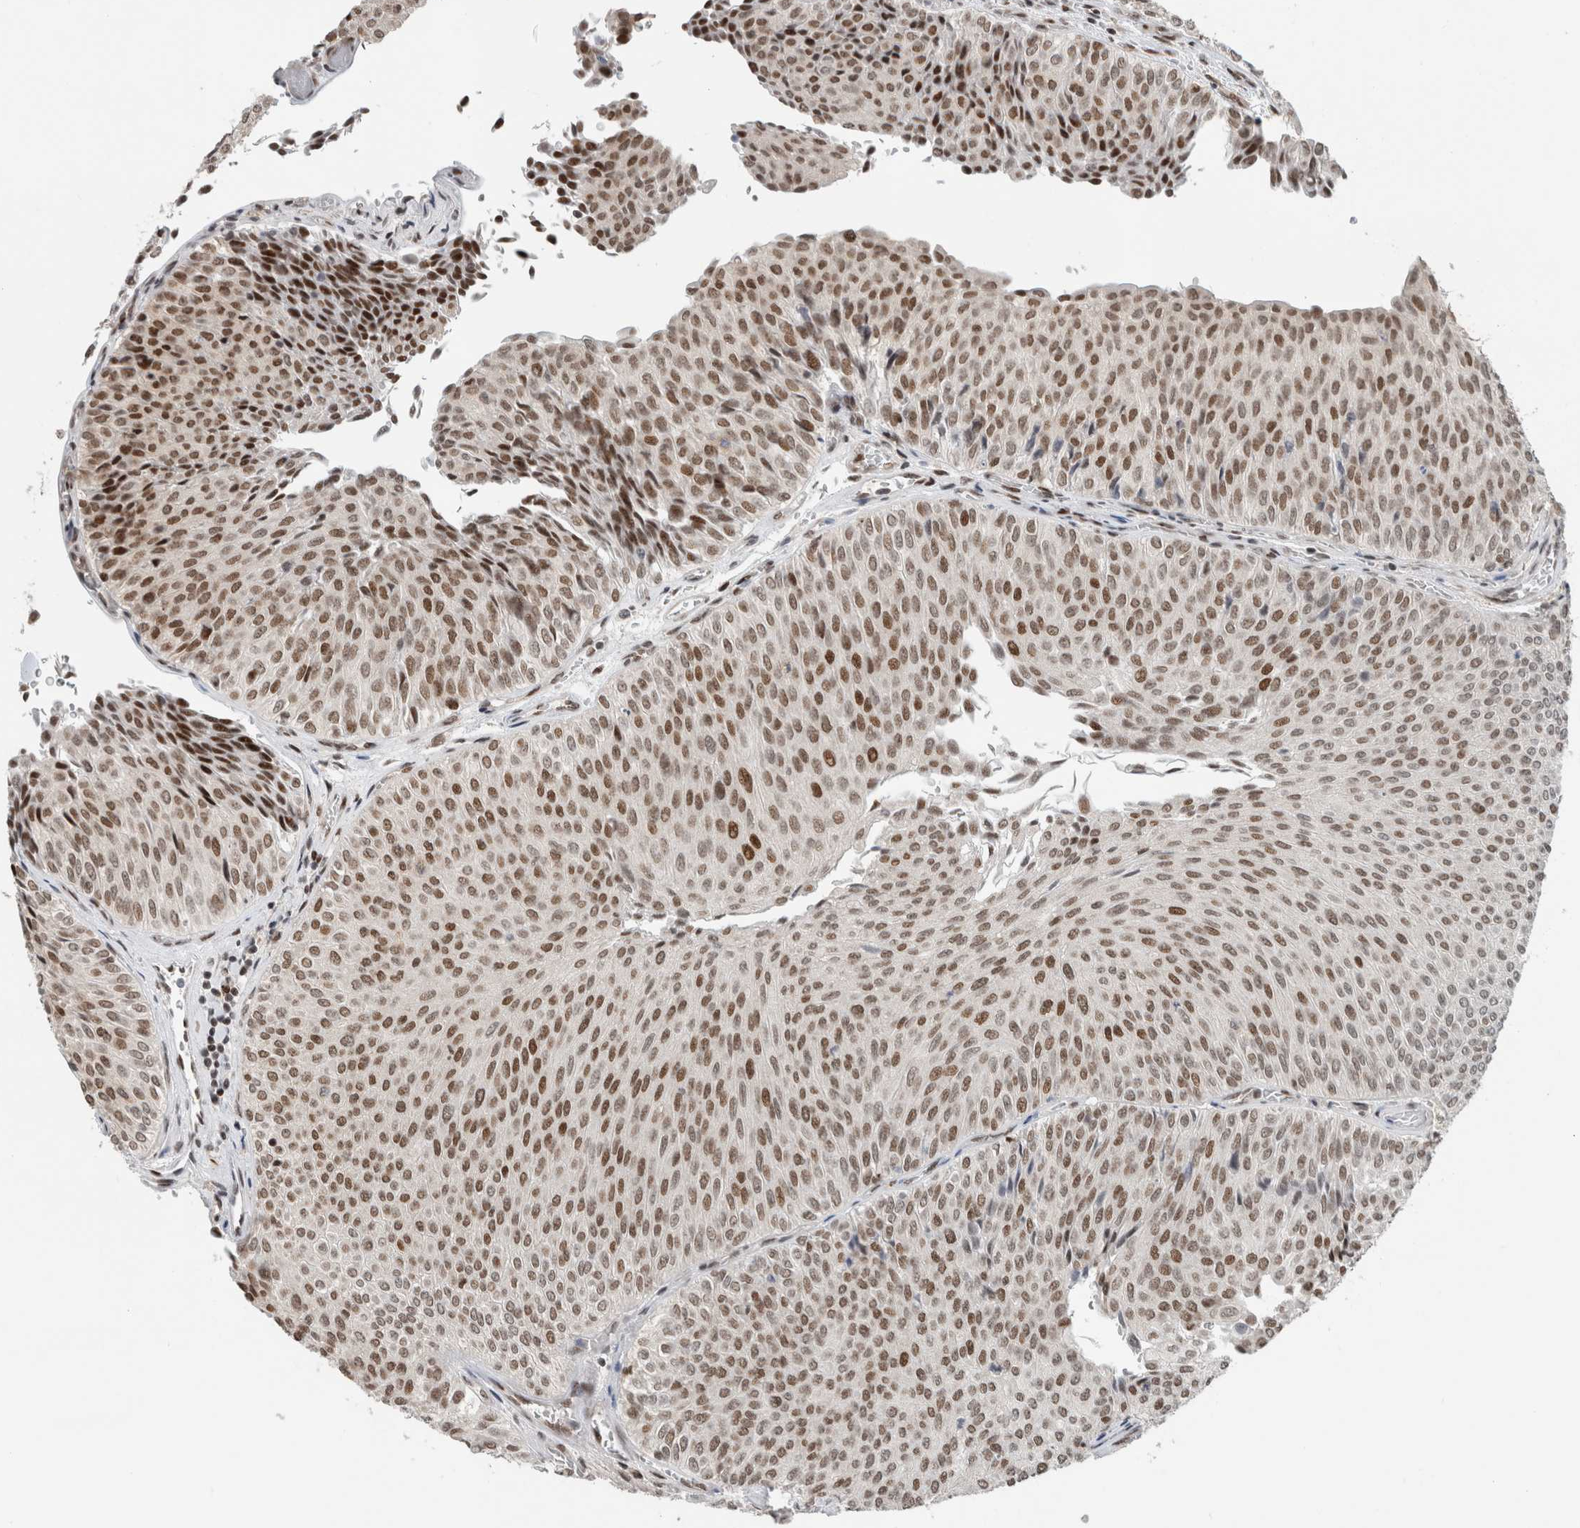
{"staining": {"intensity": "strong", "quantity": ">75%", "location": "nuclear"}, "tissue": "urothelial cancer", "cell_type": "Tumor cells", "image_type": "cancer", "snomed": [{"axis": "morphology", "description": "Urothelial carcinoma, Low grade"}, {"axis": "topography", "description": "Urinary bladder"}], "caption": "Urothelial cancer stained with IHC exhibits strong nuclear positivity in about >75% of tumor cells. (DAB = brown stain, brightfield microscopy at high magnification).", "gene": "HNRNPR", "patient": {"sex": "male", "age": 78}}